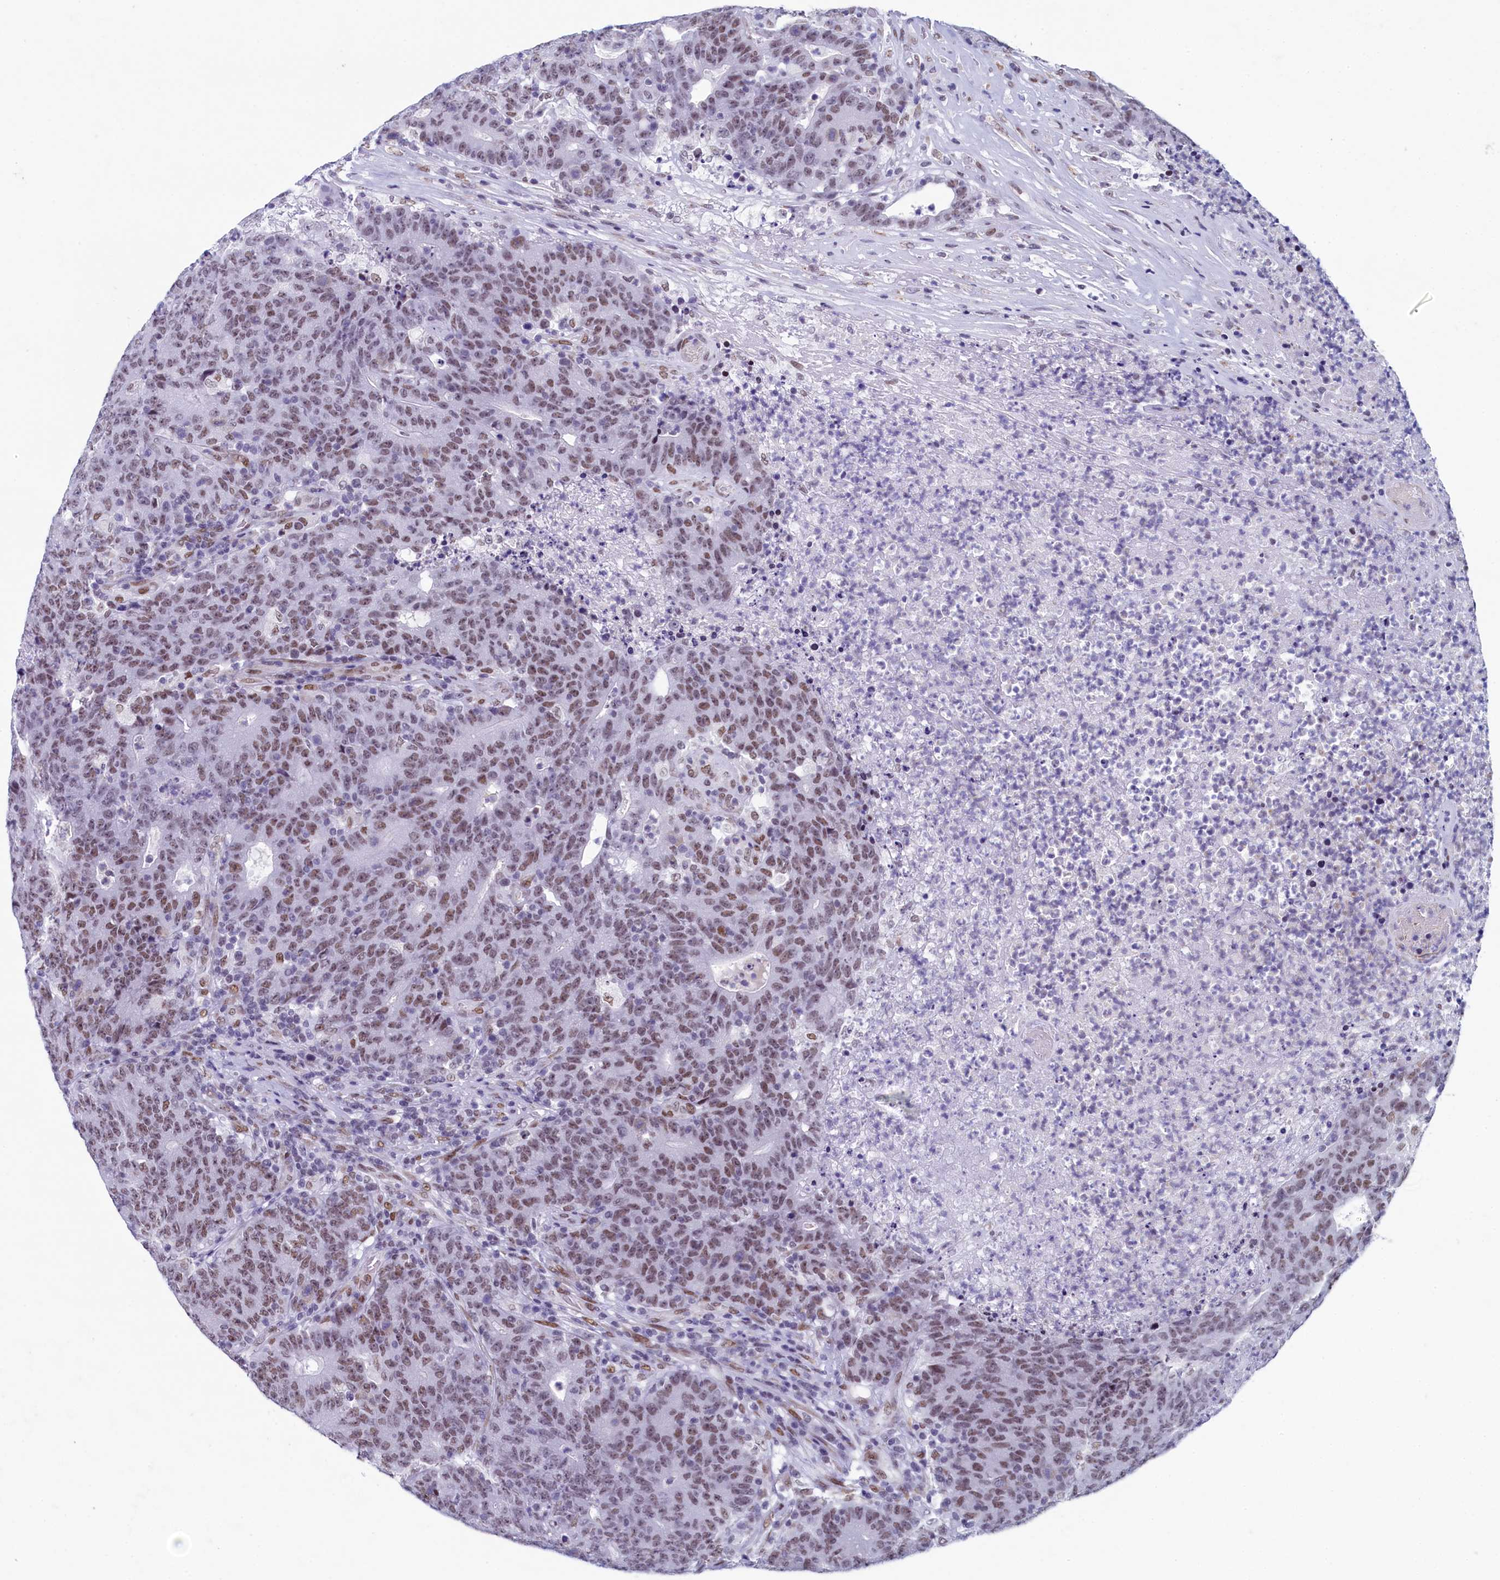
{"staining": {"intensity": "moderate", "quantity": ">75%", "location": "nuclear"}, "tissue": "colorectal cancer", "cell_type": "Tumor cells", "image_type": "cancer", "snomed": [{"axis": "morphology", "description": "Adenocarcinoma, NOS"}, {"axis": "topography", "description": "Colon"}], "caption": "Immunohistochemistry (IHC) staining of adenocarcinoma (colorectal), which reveals medium levels of moderate nuclear positivity in about >75% of tumor cells indicating moderate nuclear protein positivity. The staining was performed using DAB (3,3'-diaminobenzidine) (brown) for protein detection and nuclei were counterstained in hematoxylin (blue).", "gene": "SUGP2", "patient": {"sex": "female", "age": 75}}